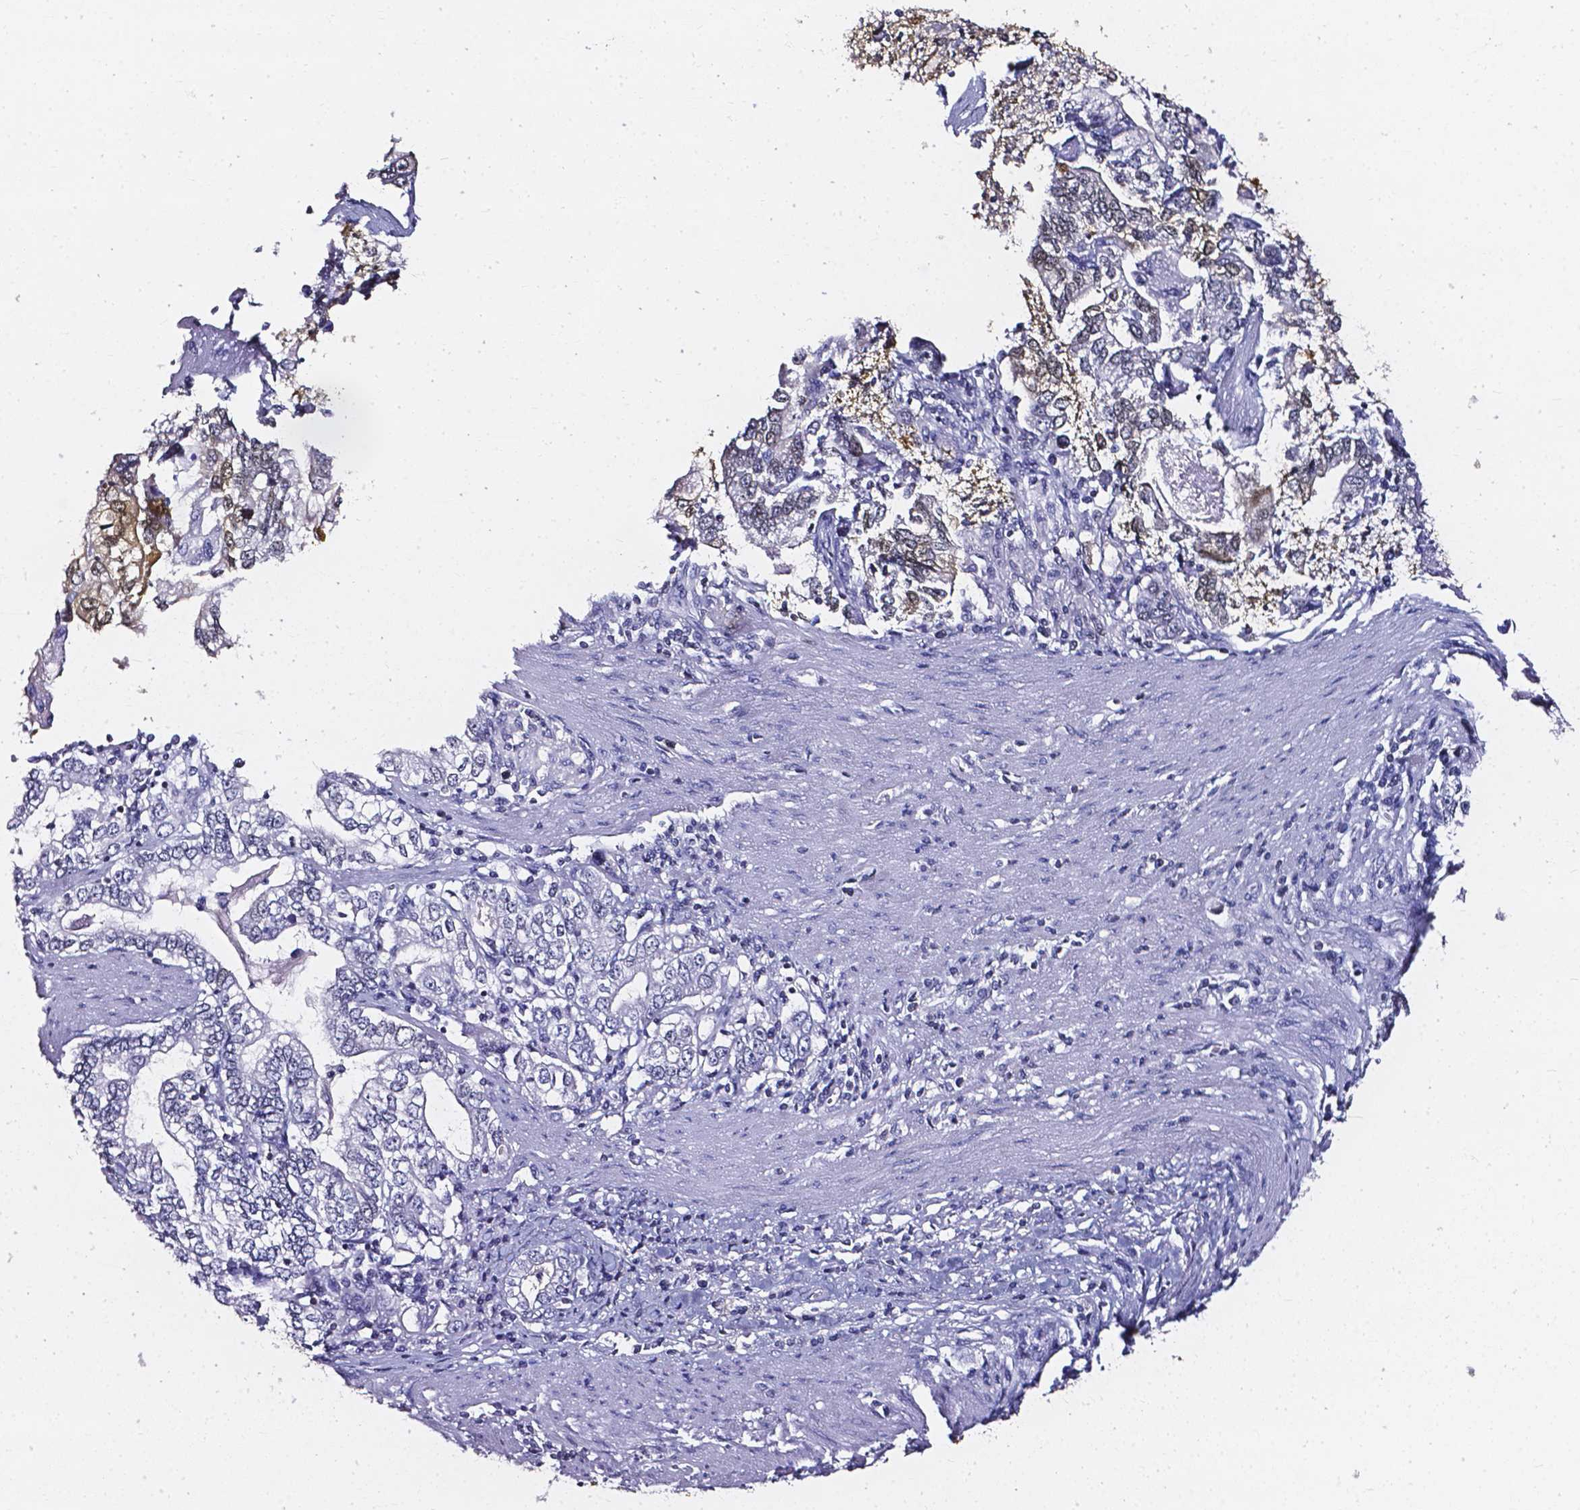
{"staining": {"intensity": "moderate", "quantity": "25%-75%", "location": "cytoplasmic/membranous,nuclear"}, "tissue": "stomach cancer", "cell_type": "Tumor cells", "image_type": "cancer", "snomed": [{"axis": "morphology", "description": "Adenocarcinoma, NOS"}, {"axis": "topography", "description": "Stomach, lower"}], "caption": "IHC histopathology image of neoplastic tissue: stomach cancer (adenocarcinoma) stained using immunohistochemistry (IHC) demonstrates medium levels of moderate protein expression localized specifically in the cytoplasmic/membranous and nuclear of tumor cells, appearing as a cytoplasmic/membranous and nuclear brown color.", "gene": "AKR1B10", "patient": {"sex": "female", "age": 72}}